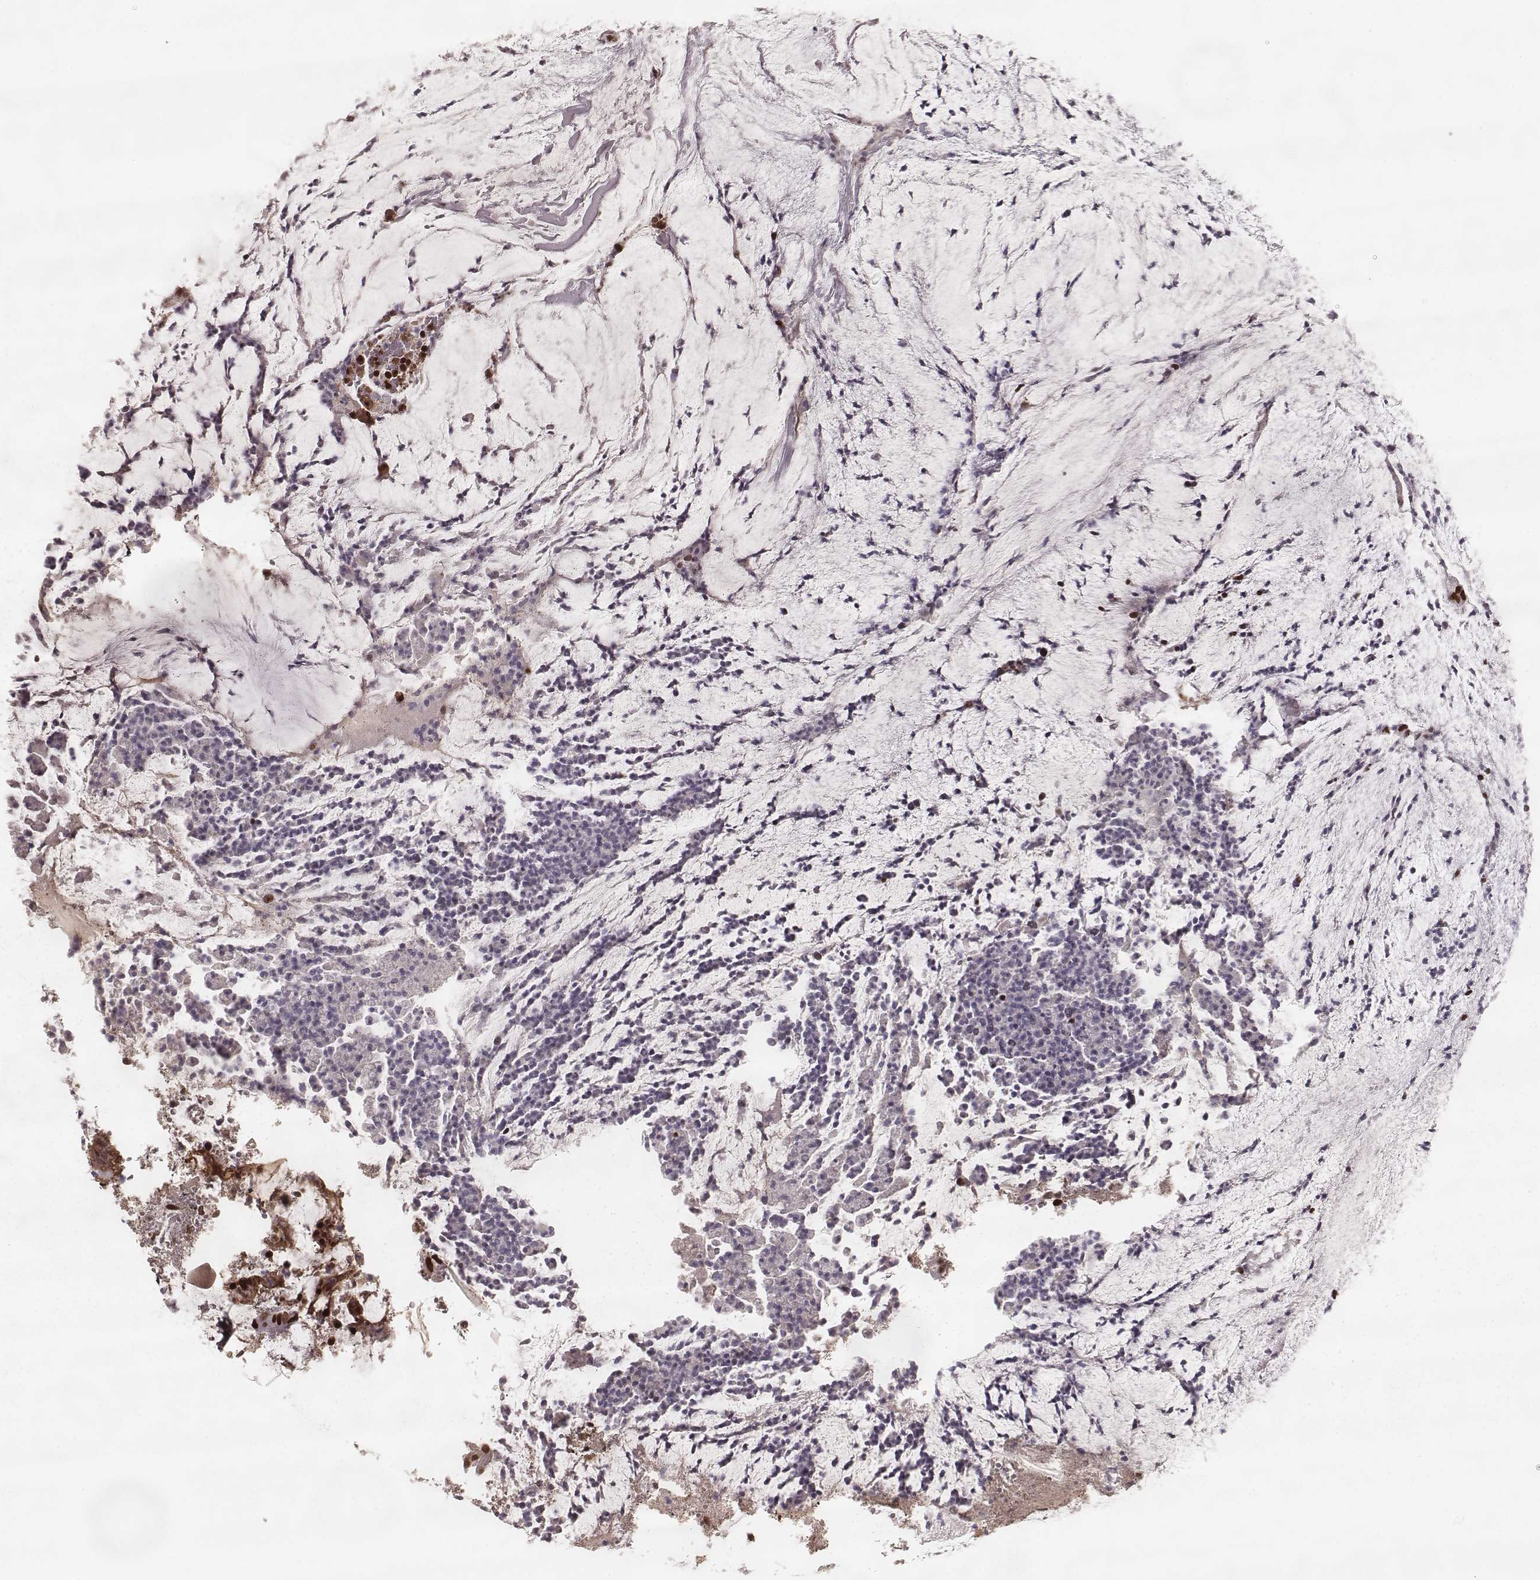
{"staining": {"intensity": "strong", "quantity": ">75%", "location": "nuclear"}, "tissue": "colorectal cancer", "cell_type": "Tumor cells", "image_type": "cancer", "snomed": [{"axis": "morphology", "description": "Adenocarcinoma, NOS"}, {"axis": "topography", "description": "Colon"}], "caption": "Immunohistochemical staining of human colorectal cancer demonstrates strong nuclear protein staining in approximately >75% of tumor cells.", "gene": "PARP1", "patient": {"sex": "female", "age": 43}}